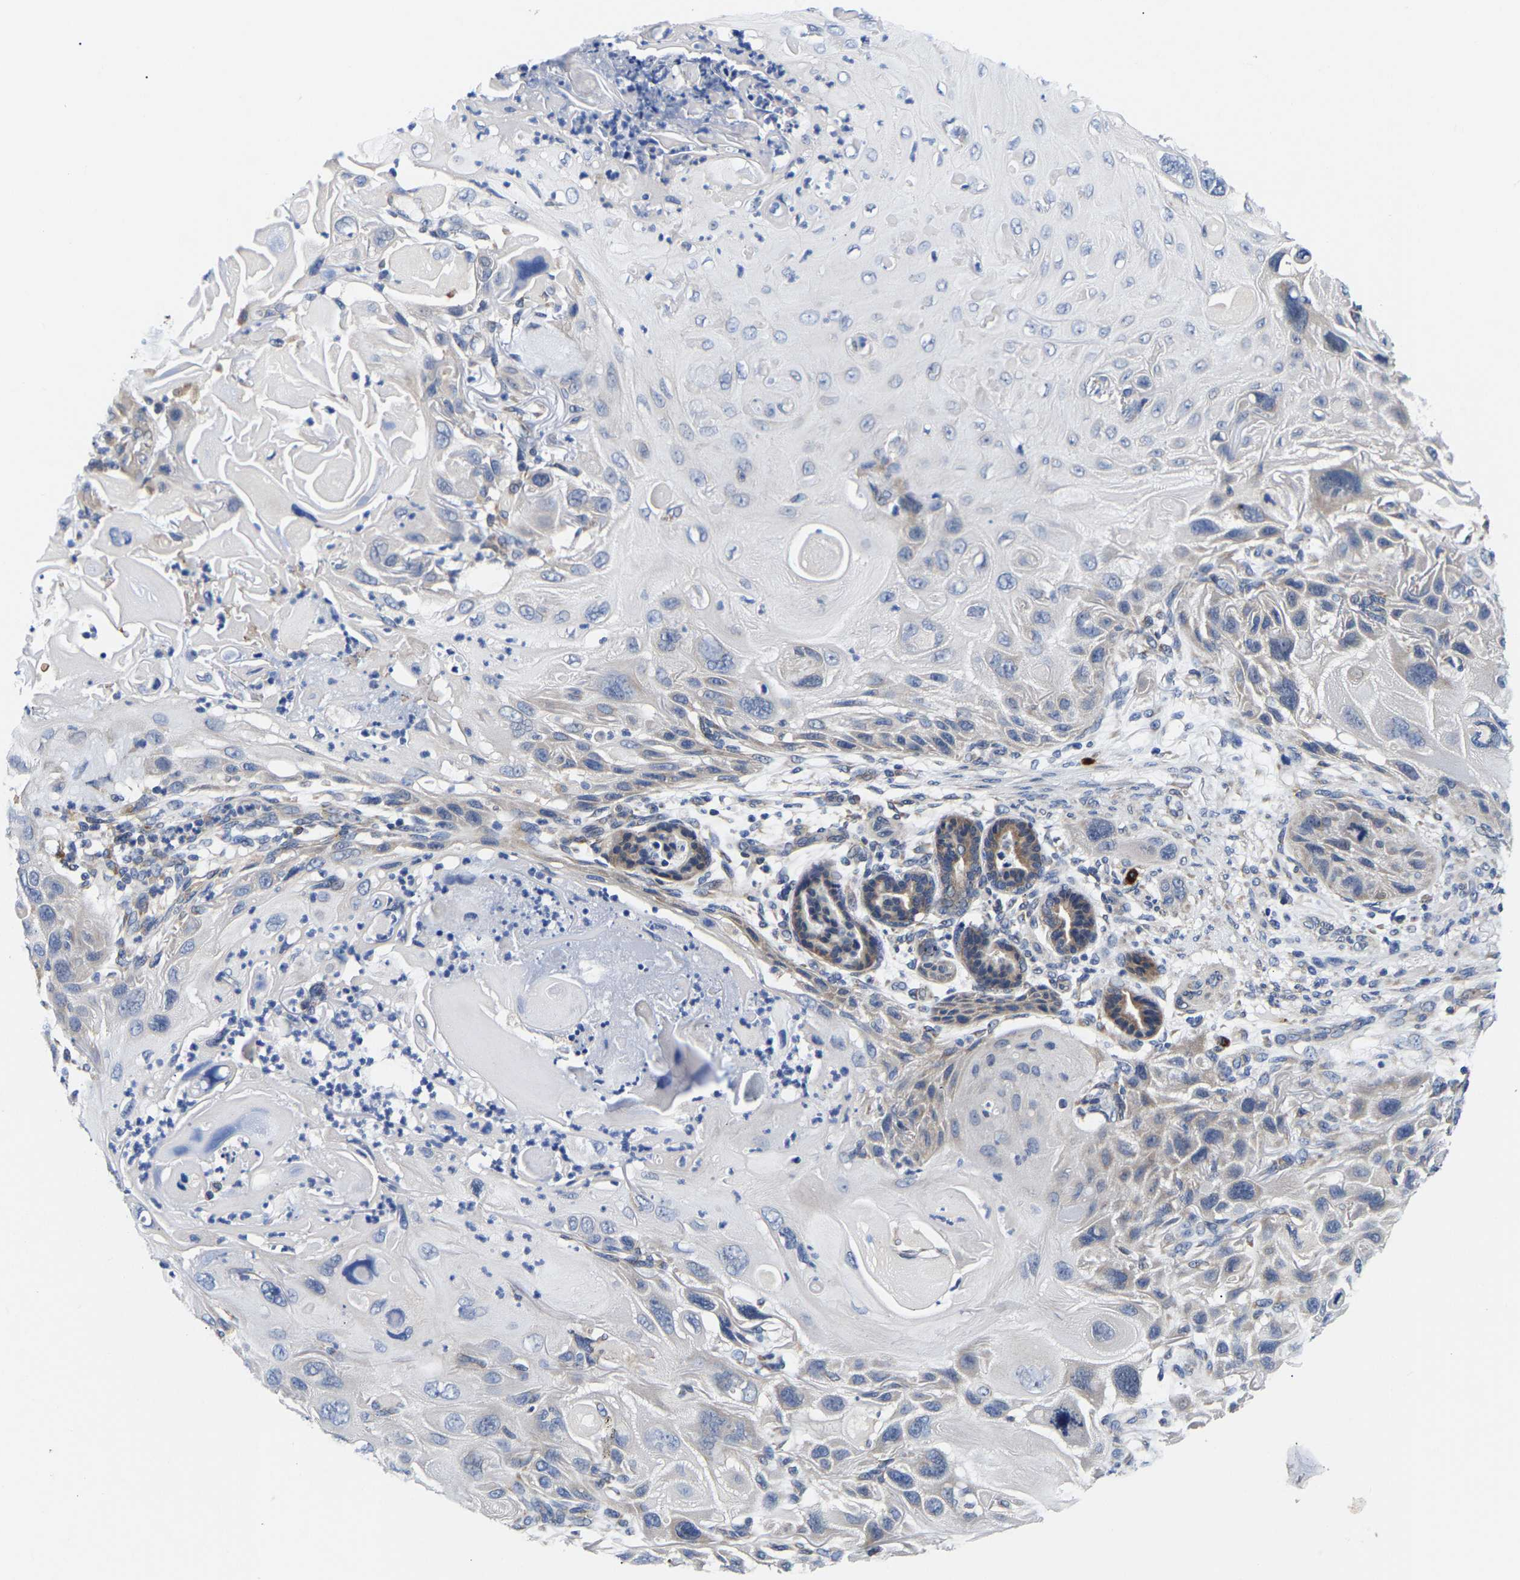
{"staining": {"intensity": "negative", "quantity": "none", "location": "none"}, "tissue": "skin cancer", "cell_type": "Tumor cells", "image_type": "cancer", "snomed": [{"axis": "morphology", "description": "Squamous cell carcinoma, NOS"}, {"axis": "topography", "description": "Skin"}], "caption": "This image is of skin cancer (squamous cell carcinoma) stained with IHC to label a protein in brown with the nuclei are counter-stained blue. There is no staining in tumor cells.", "gene": "RINT1", "patient": {"sex": "female", "age": 77}}